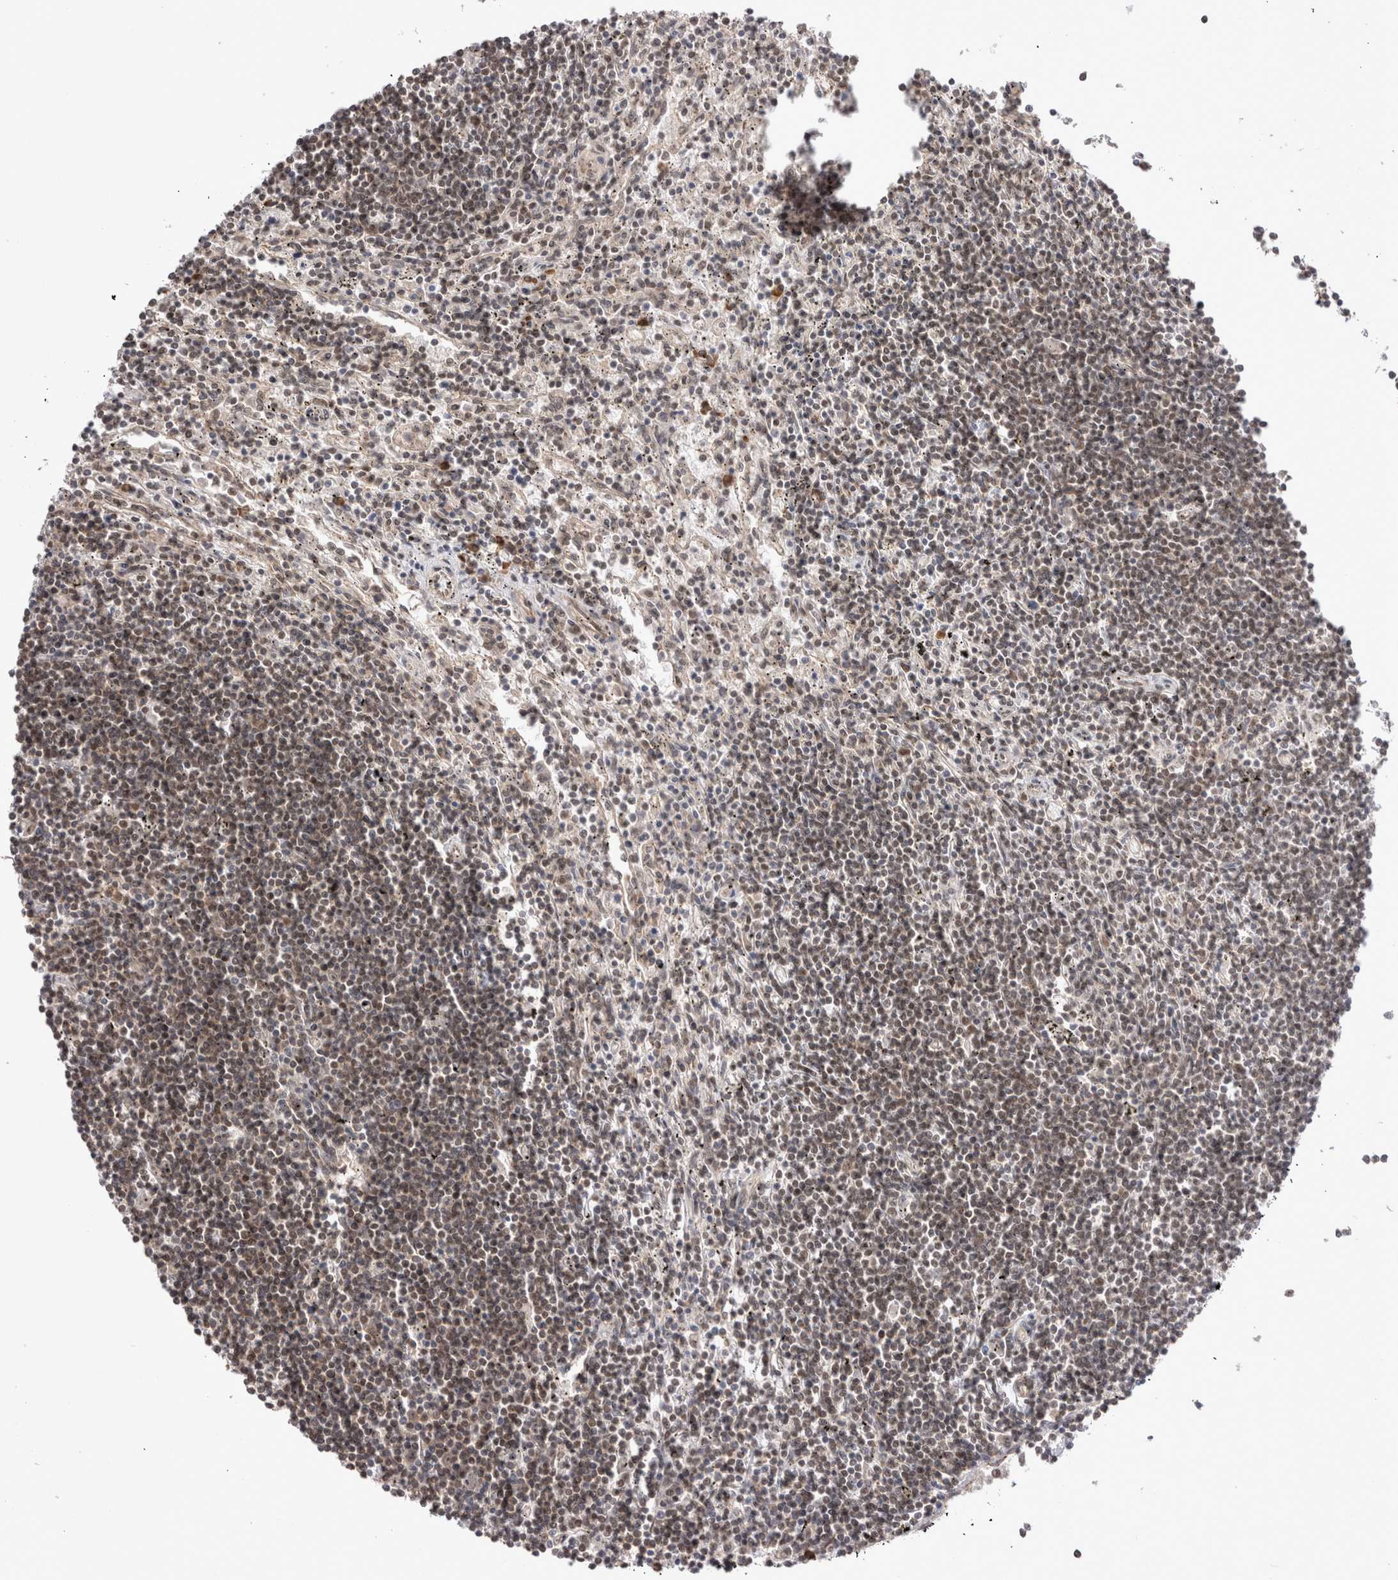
{"staining": {"intensity": "moderate", "quantity": ">75%", "location": "cytoplasmic/membranous,nuclear"}, "tissue": "lymphoma", "cell_type": "Tumor cells", "image_type": "cancer", "snomed": [{"axis": "morphology", "description": "Malignant lymphoma, non-Hodgkin's type, Low grade"}, {"axis": "topography", "description": "Spleen"}], "caption": "Low-grade malignant lymphoma, non-Hodgkin's type tissue displays moderate cytoplasmic/membranous and nuclear expression in about >75% of tumor cells", "gene": "EXOSC4", "patient": {"sex": "male", "age": 76}}